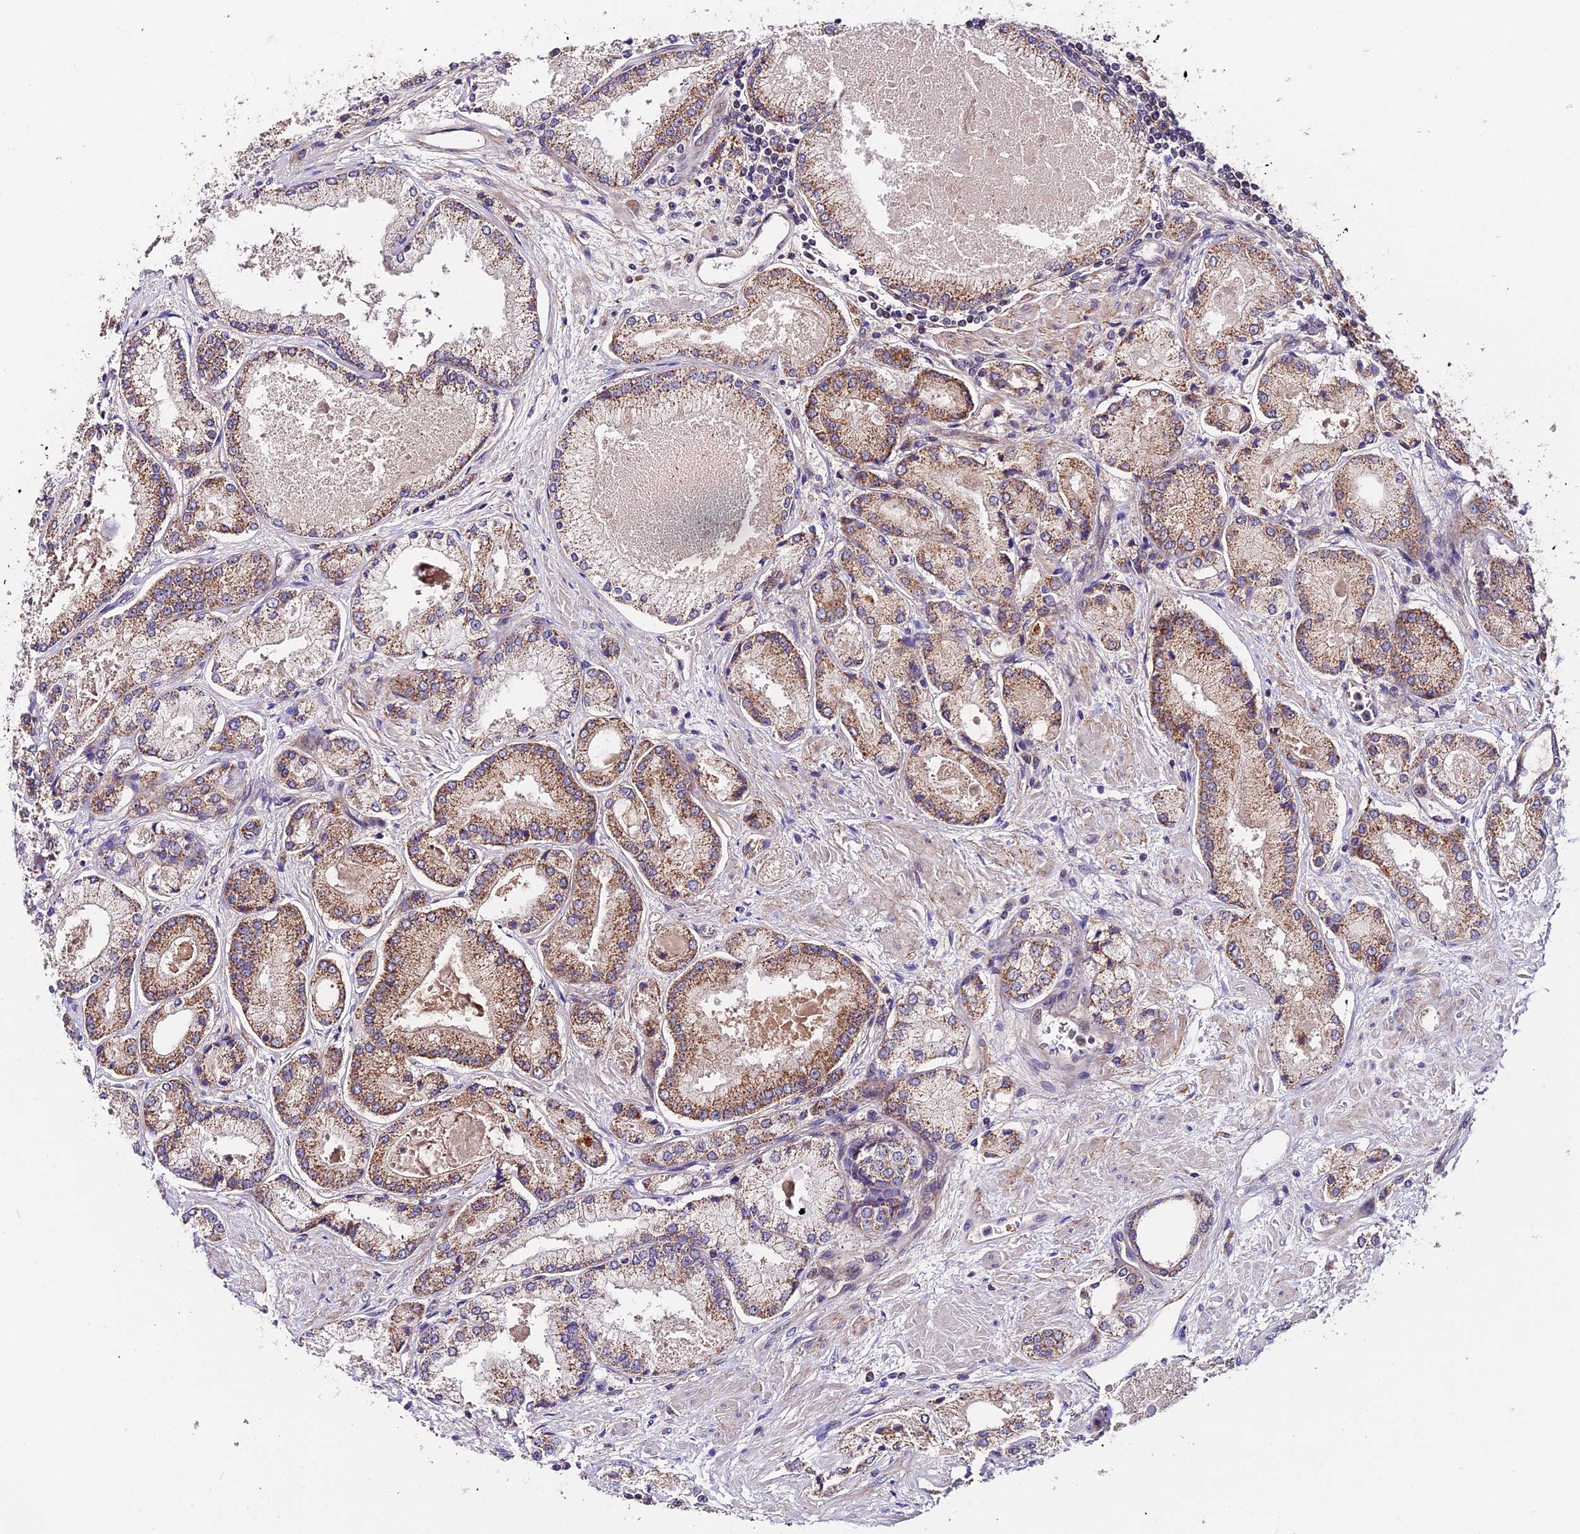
{"staining": {"intensity": "moderate", "quantity": ">75%", "location": "cytoplasmic/membranous"}, "tissue": "prostate cancer", "cell_type": "Tumor cells", "image_type": "cancer", "snomed": [{"axis": "morphology", "description": "Adenocarcinoma, Low grade"}, {"axis": "topography", "description": "Prostate"}], "caption": "Prostate cancer tissue displays moderate cytoplasmic/membranous staining in approximately >75% of tumor cells", "gene": "TRMT1", "patient": {"sex": "male", "age": 74}}